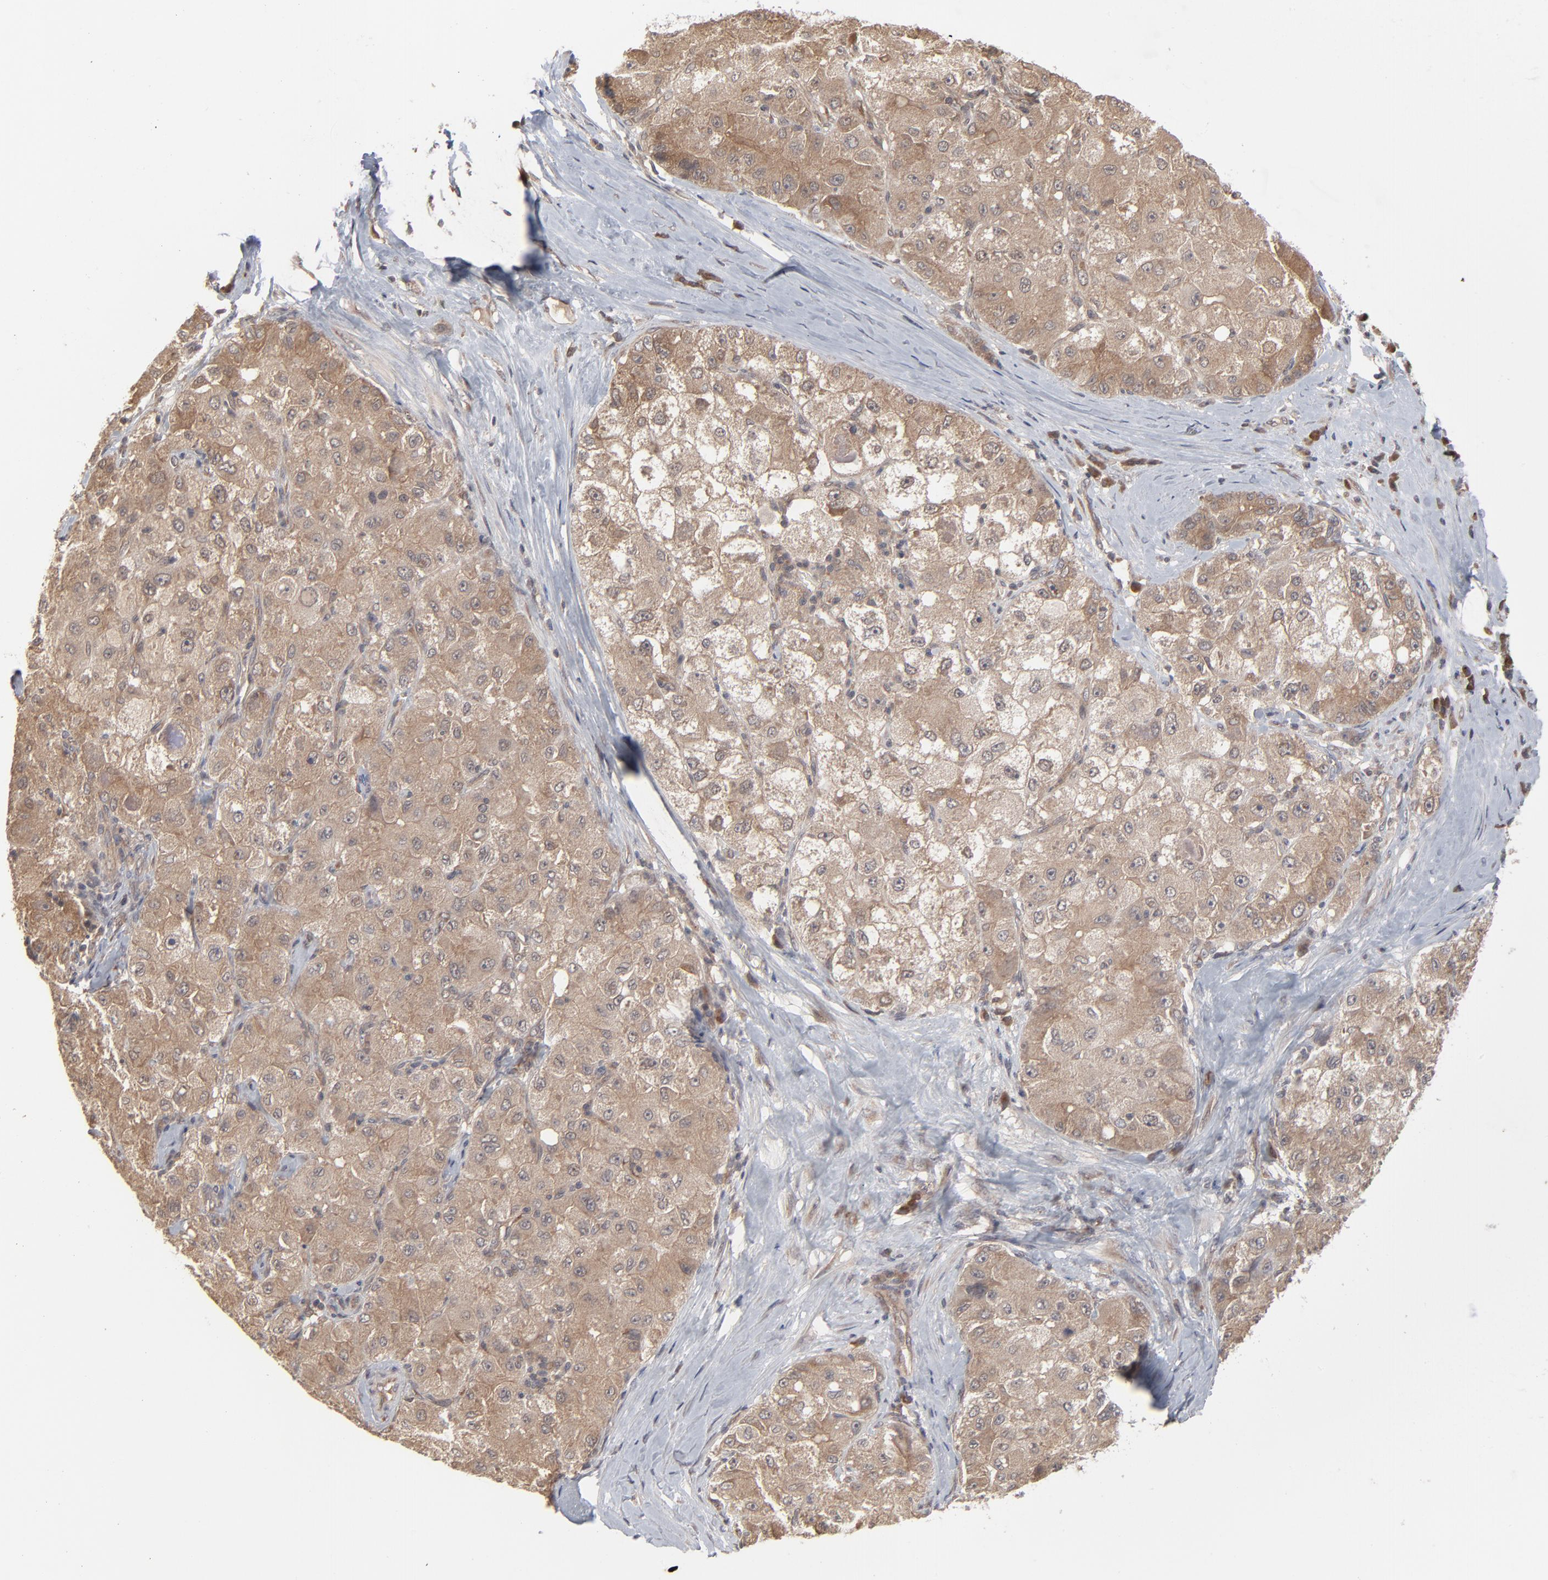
{"staining": {"intensity": "moderate", "quantity": ">75%", "location": "cytoplasmic/membranous"}, "tissue": "liver cancer", "cell_type": "Tumor cells", "image_type": "cancer", "snomed": [{"axis": "morphology", "description": "Carcinoma, Hepatocellular, NOS"}, {"axis": "topography", "description": "Liver"}], "caption": "Immunohistochemistry (IHC) (DAB (3,3'-diaminobenzidine)) staining of human hepatocellular carcinoma (liver) exhibits moderate cytoplasmic/membranous protein positivity in approximately >75% of tumor cells.", "gene": "SCFD1", "patient": {"sex": "male", "age": 80}}